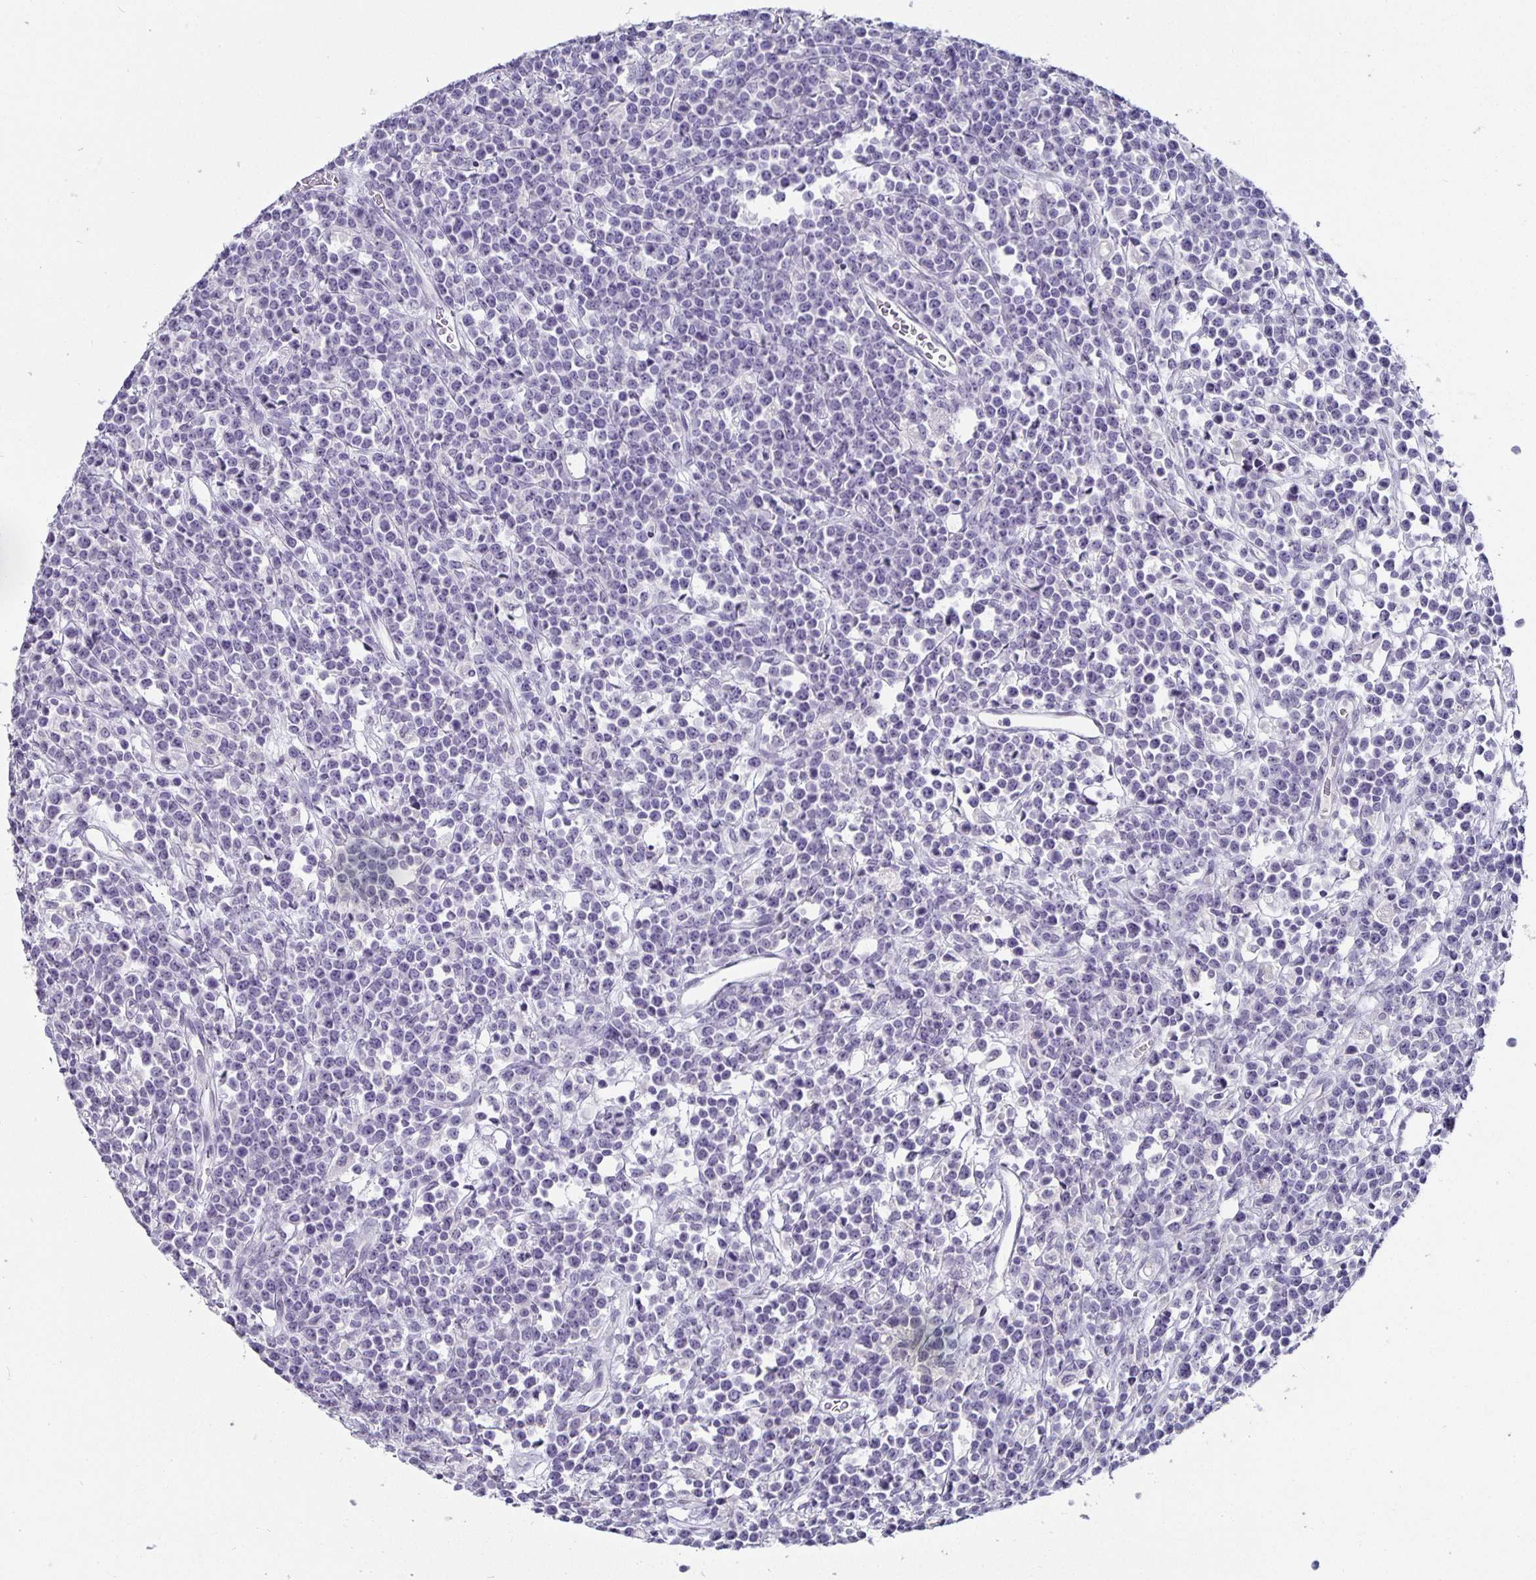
{"staining": {"intensity": "negative", "quantity": "none", "location": "none"}, "tissue": "lymphoma", "cell_type": "Tumor cells", "image_type": "cancer", "snomed": [{"axis": "morphology", "description": "Malignant lymphoma, non-Hodgkin's type, High grade"}, {"axis": "topography", "description": "Ovary"}], "caption": "DAB (3,3'-diaminobenzidine) immunohistochemical staining of high-grade malignant lymphoma, non-Hodgkin's type displays no significant expression in tumor cells.", "gene": "CA12", "patient": {"sex": "female", "age": 56}}